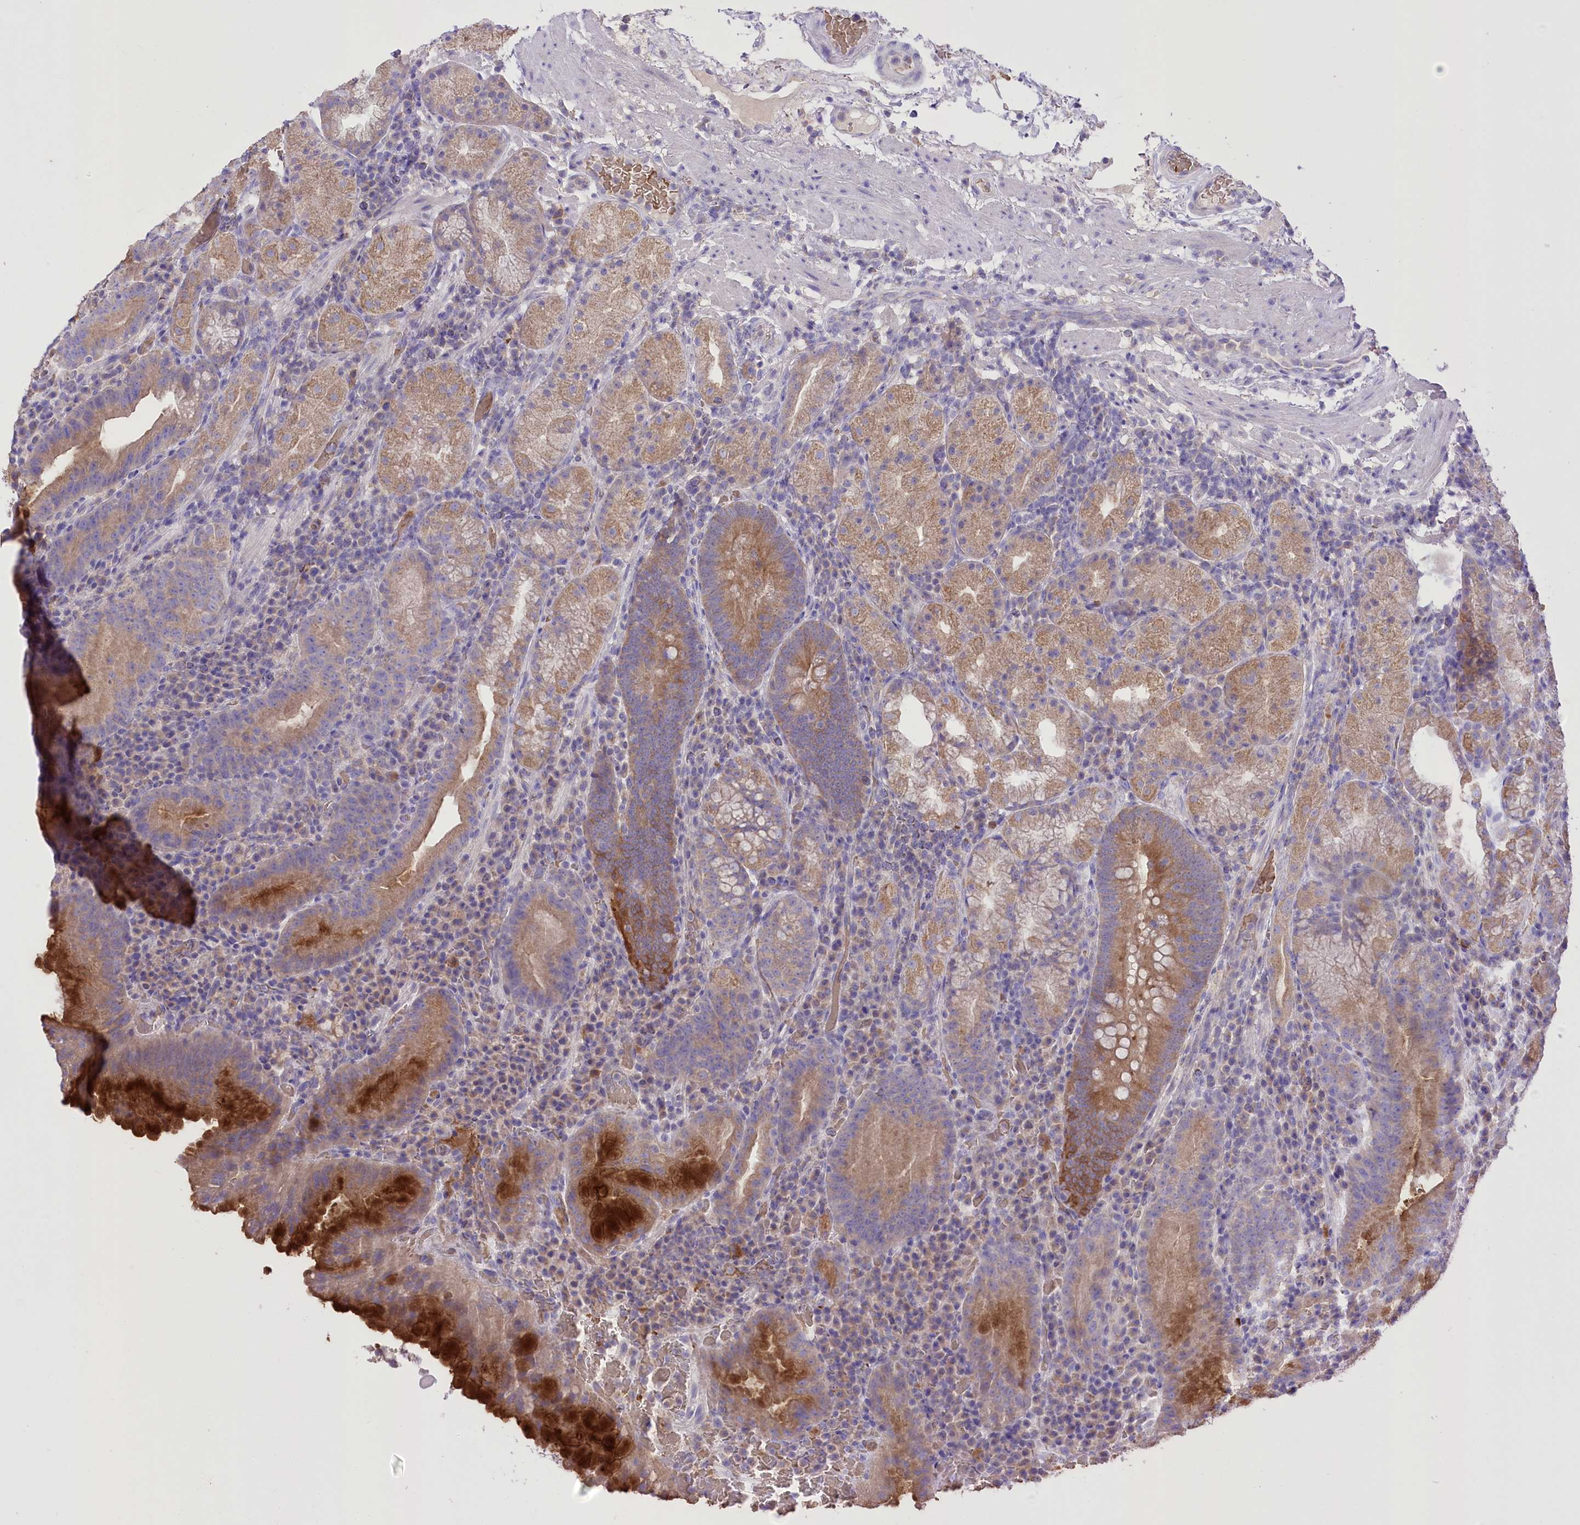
{"staining": {"intensity": "strong", "quantity": "25%-75%", "location": "cytoplasmic/membranous"}, "tissue": "stomach", "cell_type": "Glandular cells", "image_type": "normal", "snomed": [{"axis": "morphology", "description": "Normal tissue, NOS"}, {"axis": "morphology", "description": "Inflammation, NOS"}, {"axis": "topography", "description": "Stomach"}], "caption": "Normal stomach demonstrates strong cytoplasmic/membranous staining in about 25%-75% of glandular cells (DAB (3,3'-diaminobenzidine) IHC, brown staining for protein, blue staining for nuclei)..", "gene": "PRSS53", "patient": {"sex": "male", "age": 79}}